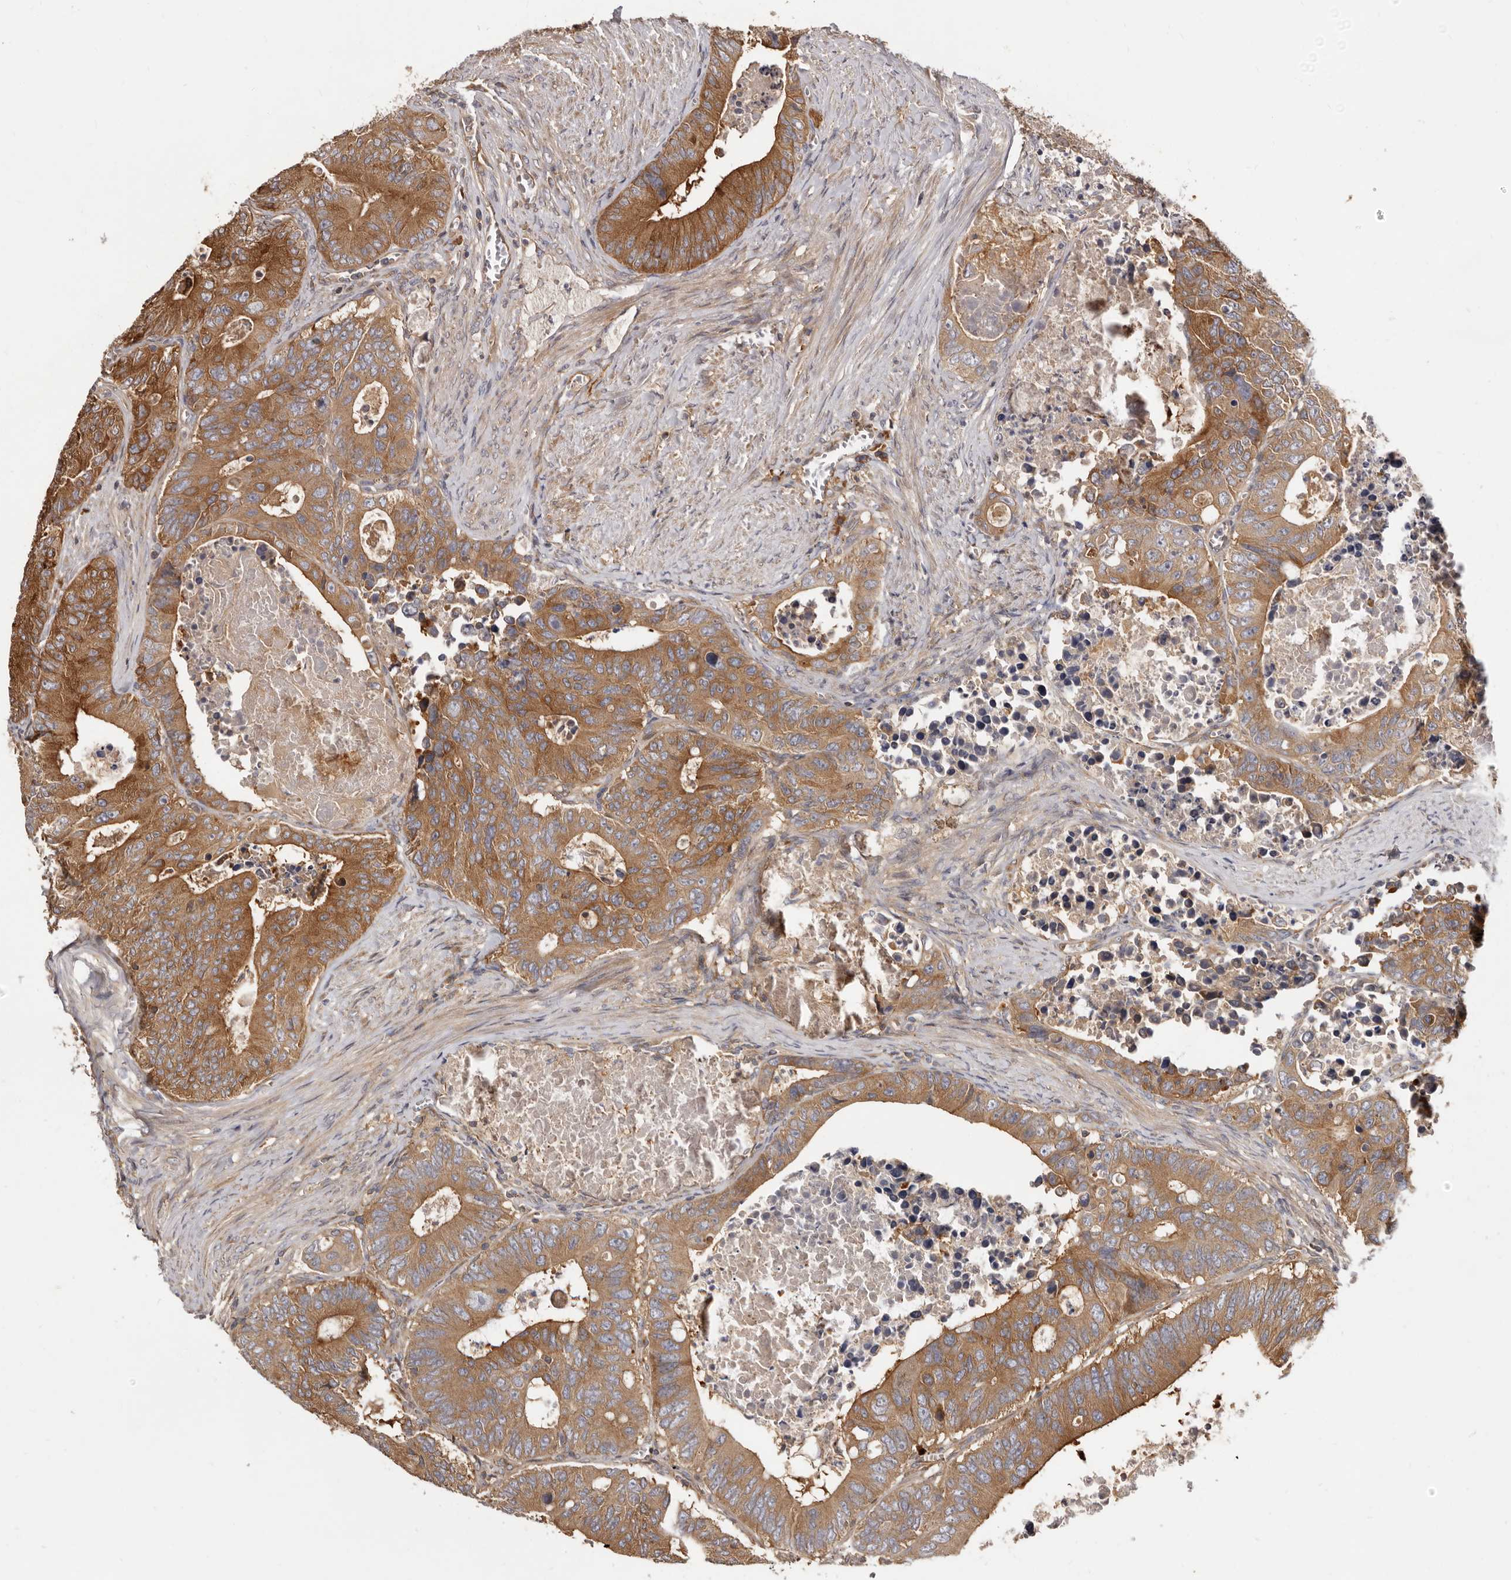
{"staining": {"intensity": "moderate", "quantity": ">75%", "location": "cytoplasmic/membranous"}, "tissue": "colorectal cancer", "cell_type": "Tumor cells", "image_type": "cancer", "snomed": [{"axis": "morphology", "description": "Adenocarcinoma, NOS"}, {"axis": "topography", "description": "Colon"}], "caption": "A medium amount of moderate cytoplasmic/membranous staining is present in approximately >75% of tumor cells in colorectal cancer (adenocarcinoma) tissue.", "gene": "ADAMTS20", "patient": {"sex": "male", "age": 87}}